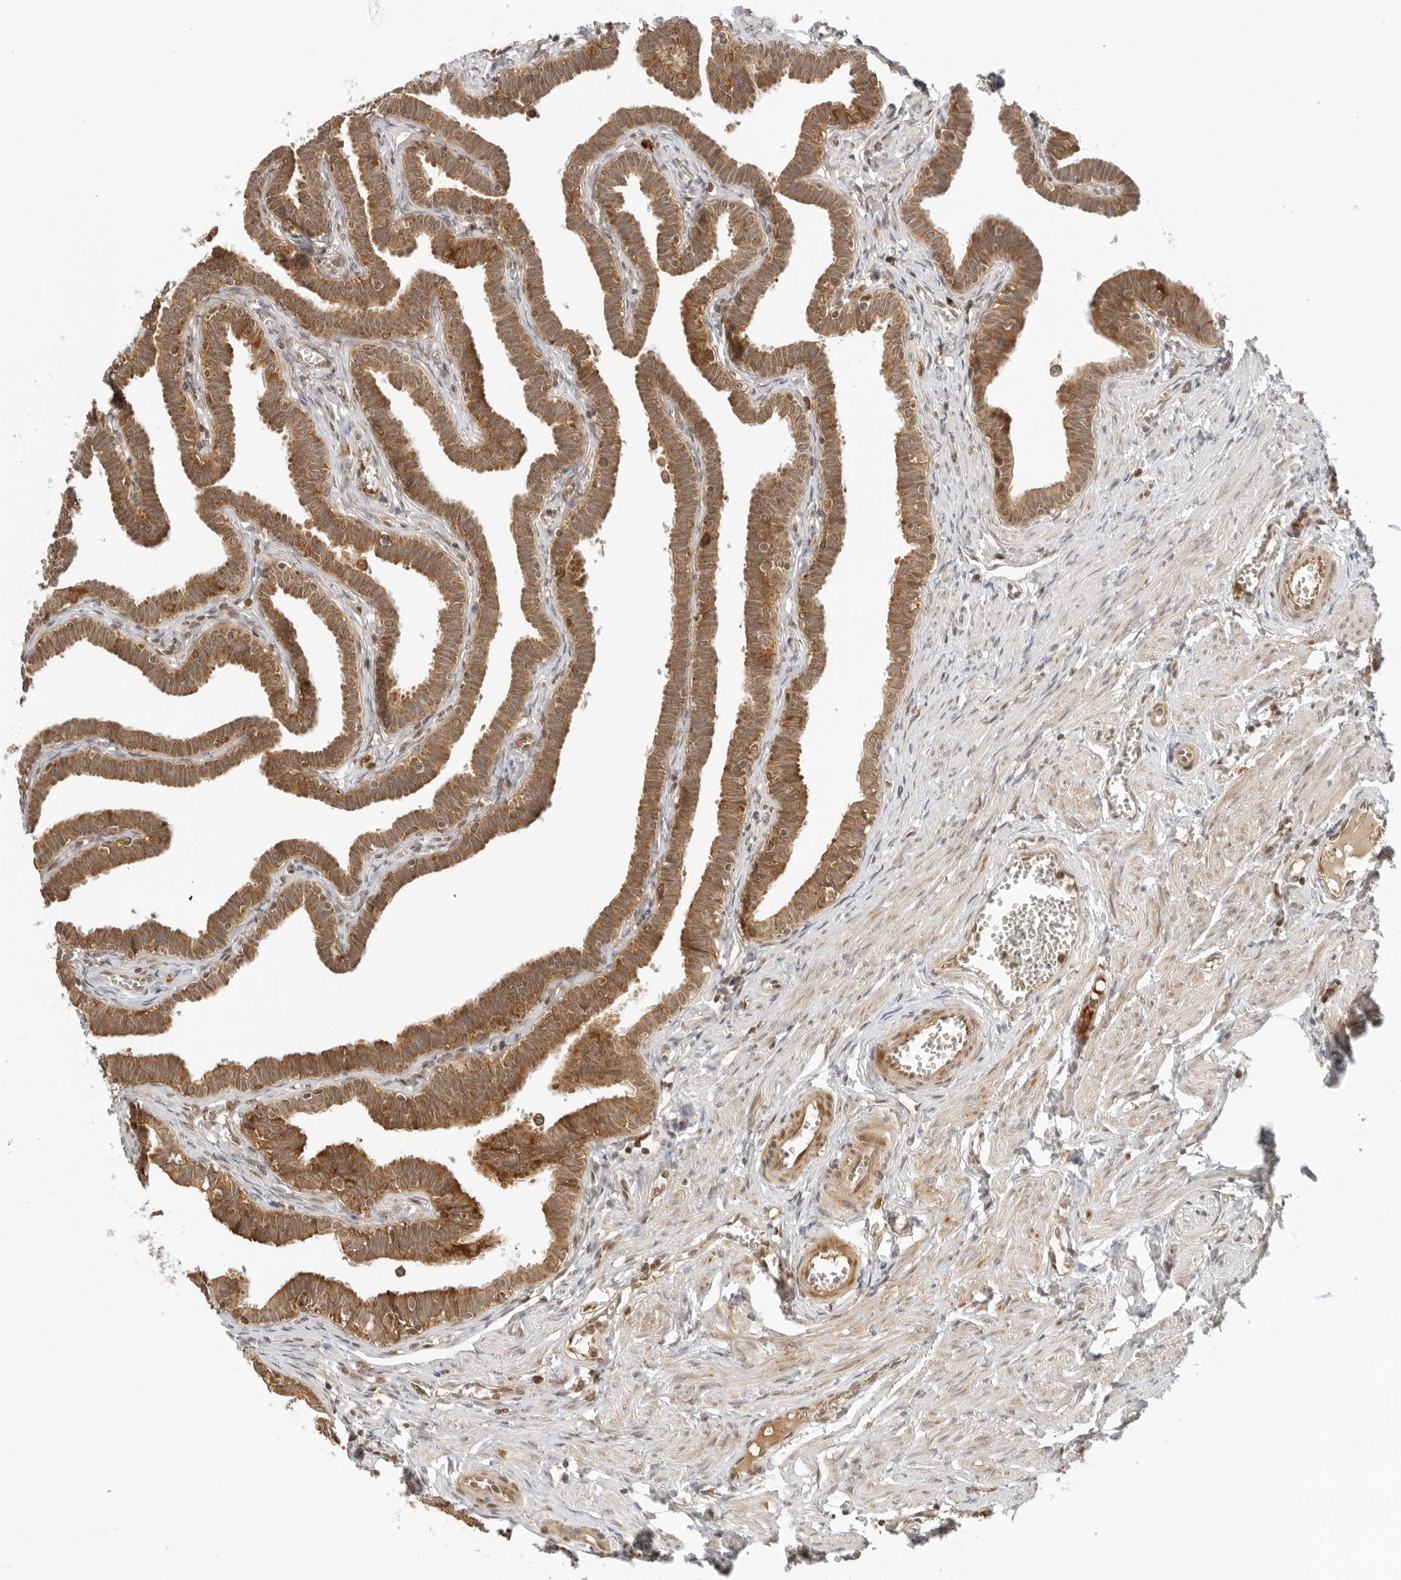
{"staining": {"intensity": "strong", "quantity": ">75%", "location": "cytoplasmic/membranous"}, "tissue": "fallopian tube", "cell_type": "Glandular cells", "image_type": "normal", "snomed": [{"axis": "morphology", "description": "Normal tissue, NOS"}, {"axis": "topography", "description": "Fallopian tube"}, {"axis": "topography", "description": "Ovary"}], "caption": "About >75% of glandular cells in normal human fallopian tube show strong cytoplasmic/membranous protein positivity as visualized by brown immunohistochemical staining.", "gene": "RC3H1", "patient": {"sex": "female", "age": 23}}